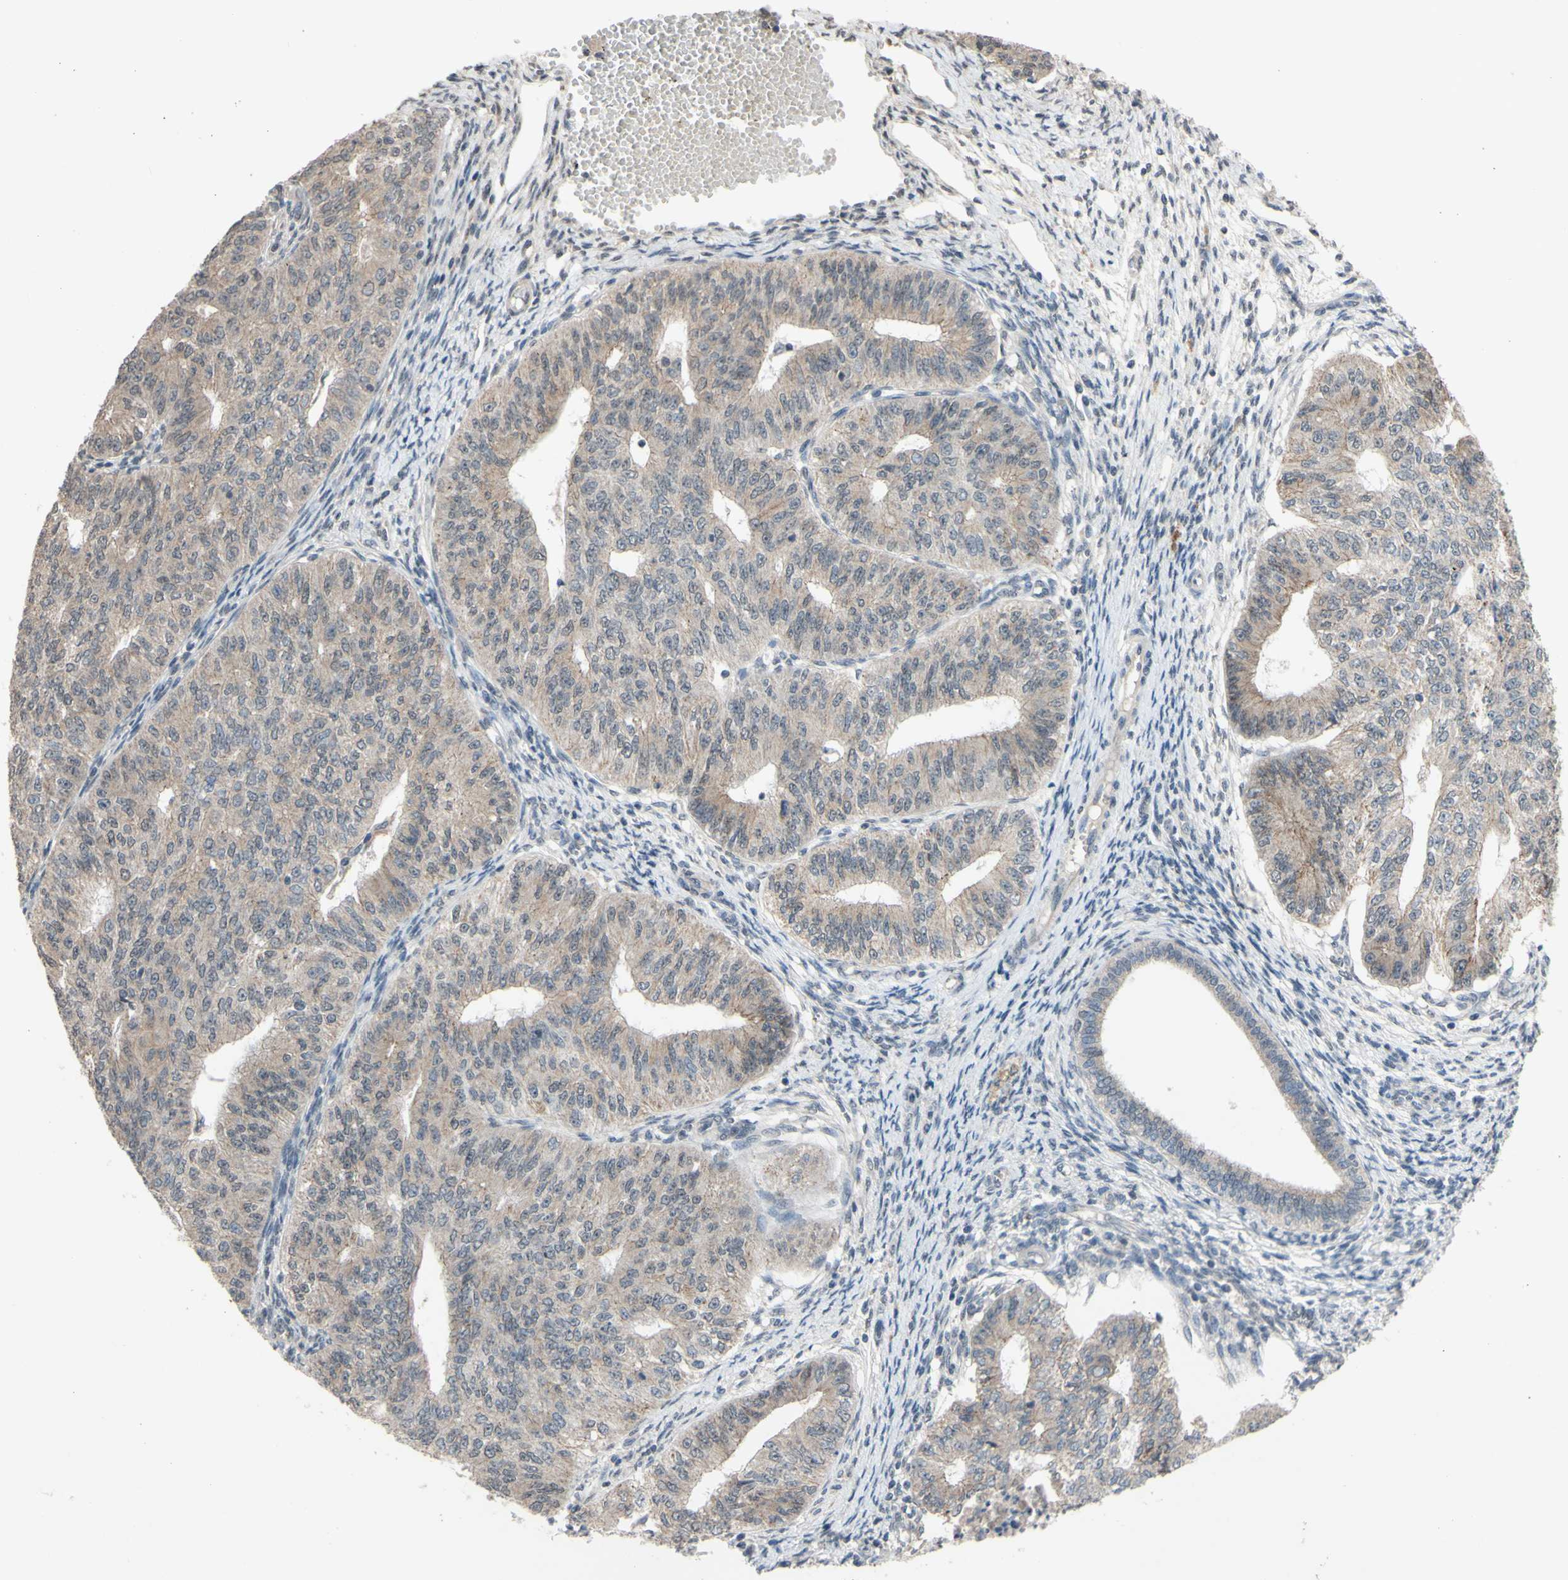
{"staining": {"intensity": "weak", "quantity": ">75%", "location": "cytoplasmic/membranous"}, "tissue": "endometrial cancer", "cell_type": "Tumor cells", "image_type": "cancer", "snomed": [{"axis": "morphology", "description": "Adenocarcinoma, NOS"}, {"axis": "topography", "description": "Endometrium"}], "caption": "High-magnification brightfield microscopy of endometrial cancer (adenocarcinoma) stained with DAB (3,3'-diaminobenzidine) (brown) and counterstained with hematoxylin (blue). tumor cells exhibit weak cytoplasmic/membranous staining is seen in about>75% of cells.", "gene": "CDCP1", "patient": {"sex": "female", "age": 32}}